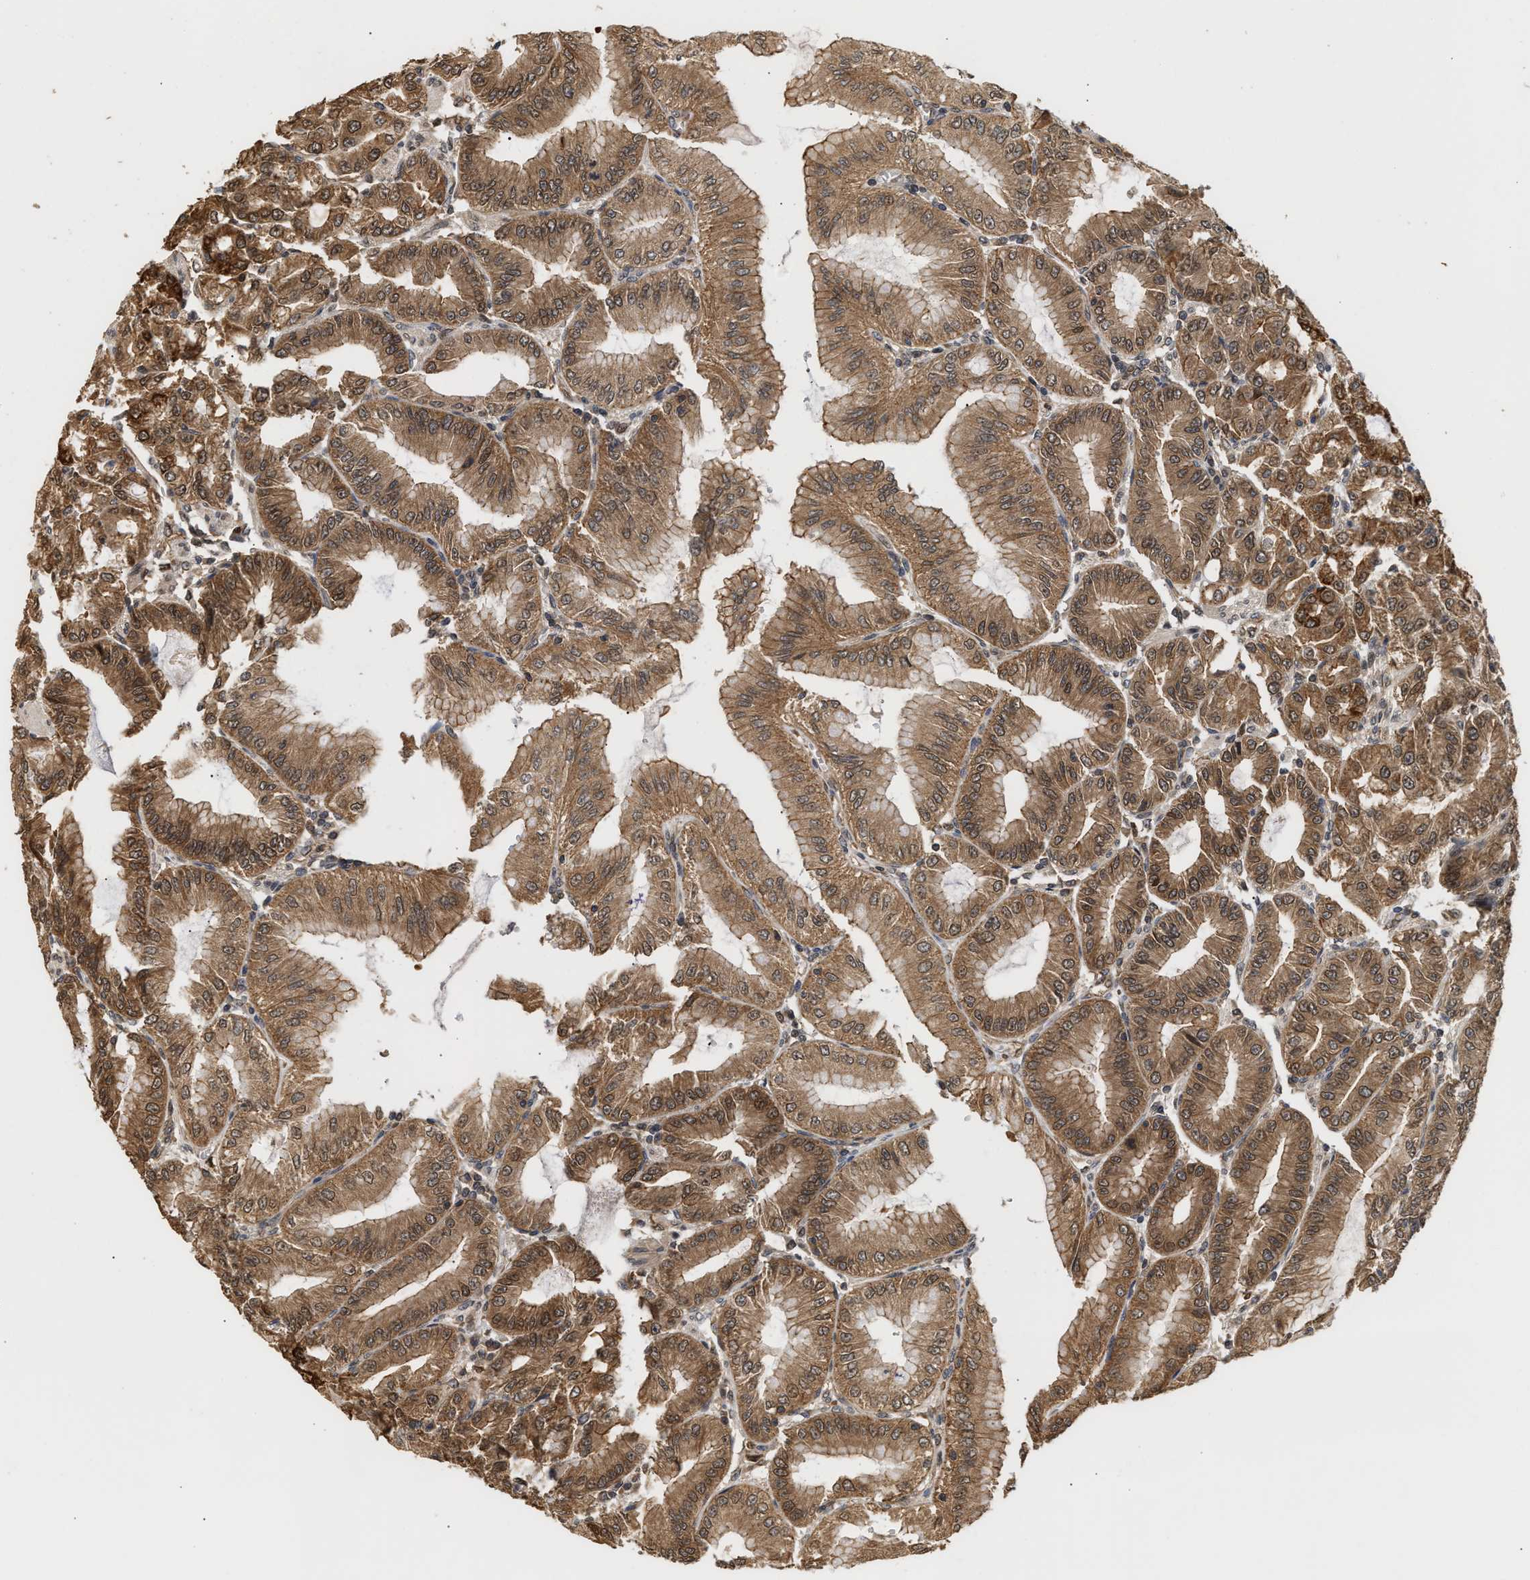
{"staining": {"intensity": "strong", "quantity": ">75%", "location": "cytoplasmic/membranous,nuclear"}, "tissue": "stomach", "cell_type": "Glandular cells", "image_type": "normal", "snomed": [{"axis": "morphology", "description": "Normal tissue, NOS"}, {"axis": "topography", "description": "Stomach, lower"}], "caption": "Protein staining exhibits strong cytoplasmic/membranous,nuclear positivity in approximately >75% of glandular cells in benign stomach.", "gene": "ABHD5", "patient": {"sex": "male", "age": 71}}